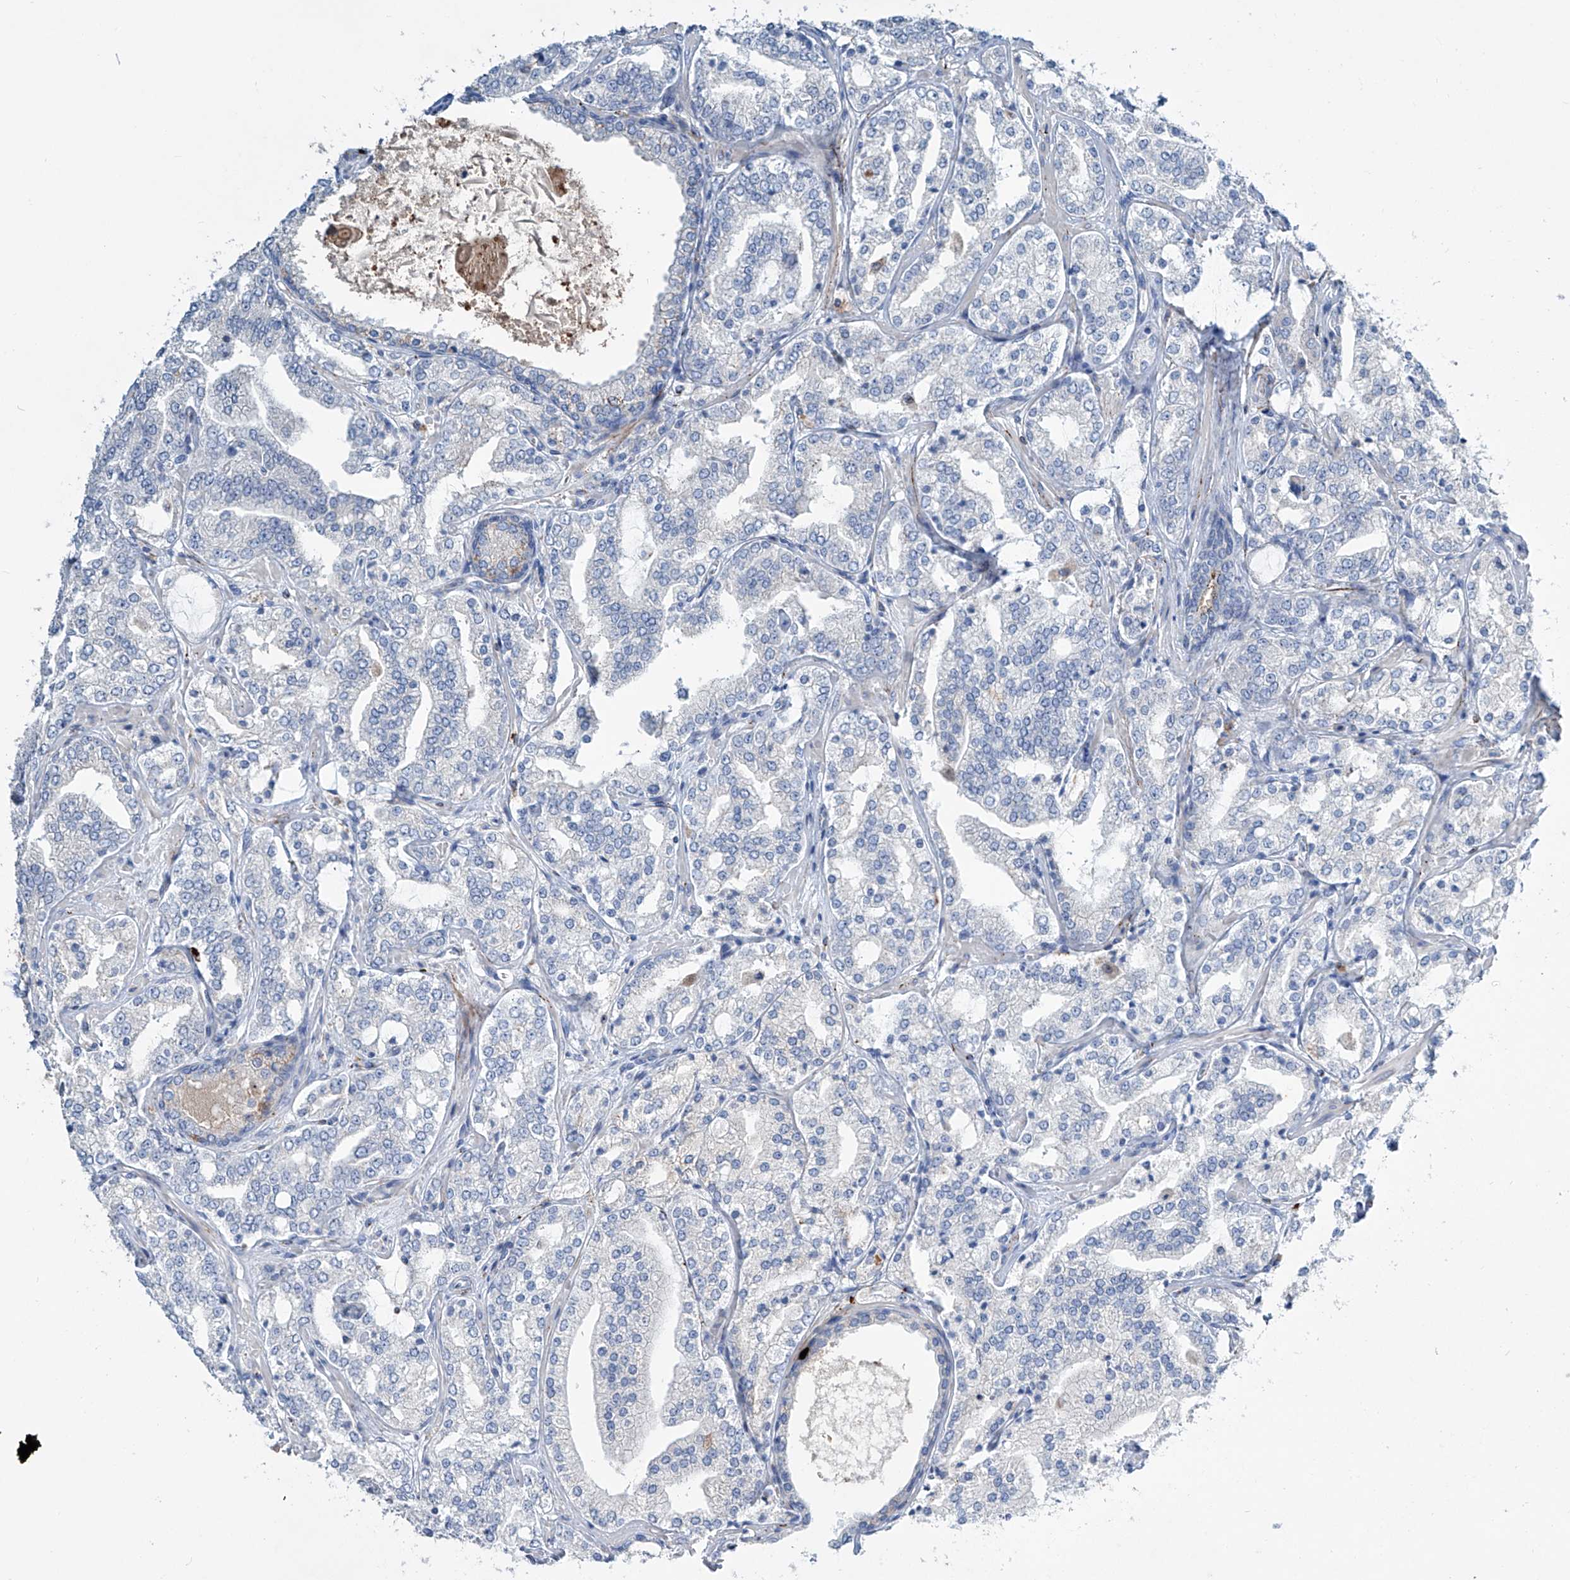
{"staining": {"intensity": "negative", "quantity": "none", "location": "none"}, "tissue": "prostate cancer", "cell_type": "Tumor cells", "image_type": "cancer", "snomed": [{"axis": "morphology", "description": "Adenocarcinoma, High grade"}, {"axis": "topography", "description": "Prostate"}], "caption": "Tumor cells are negative for brown protein staining in prostate cancer (adenocarcinoma (high-grade)).", "gene": "CDH5", "patient": {"sex": "male", "age": 64}}